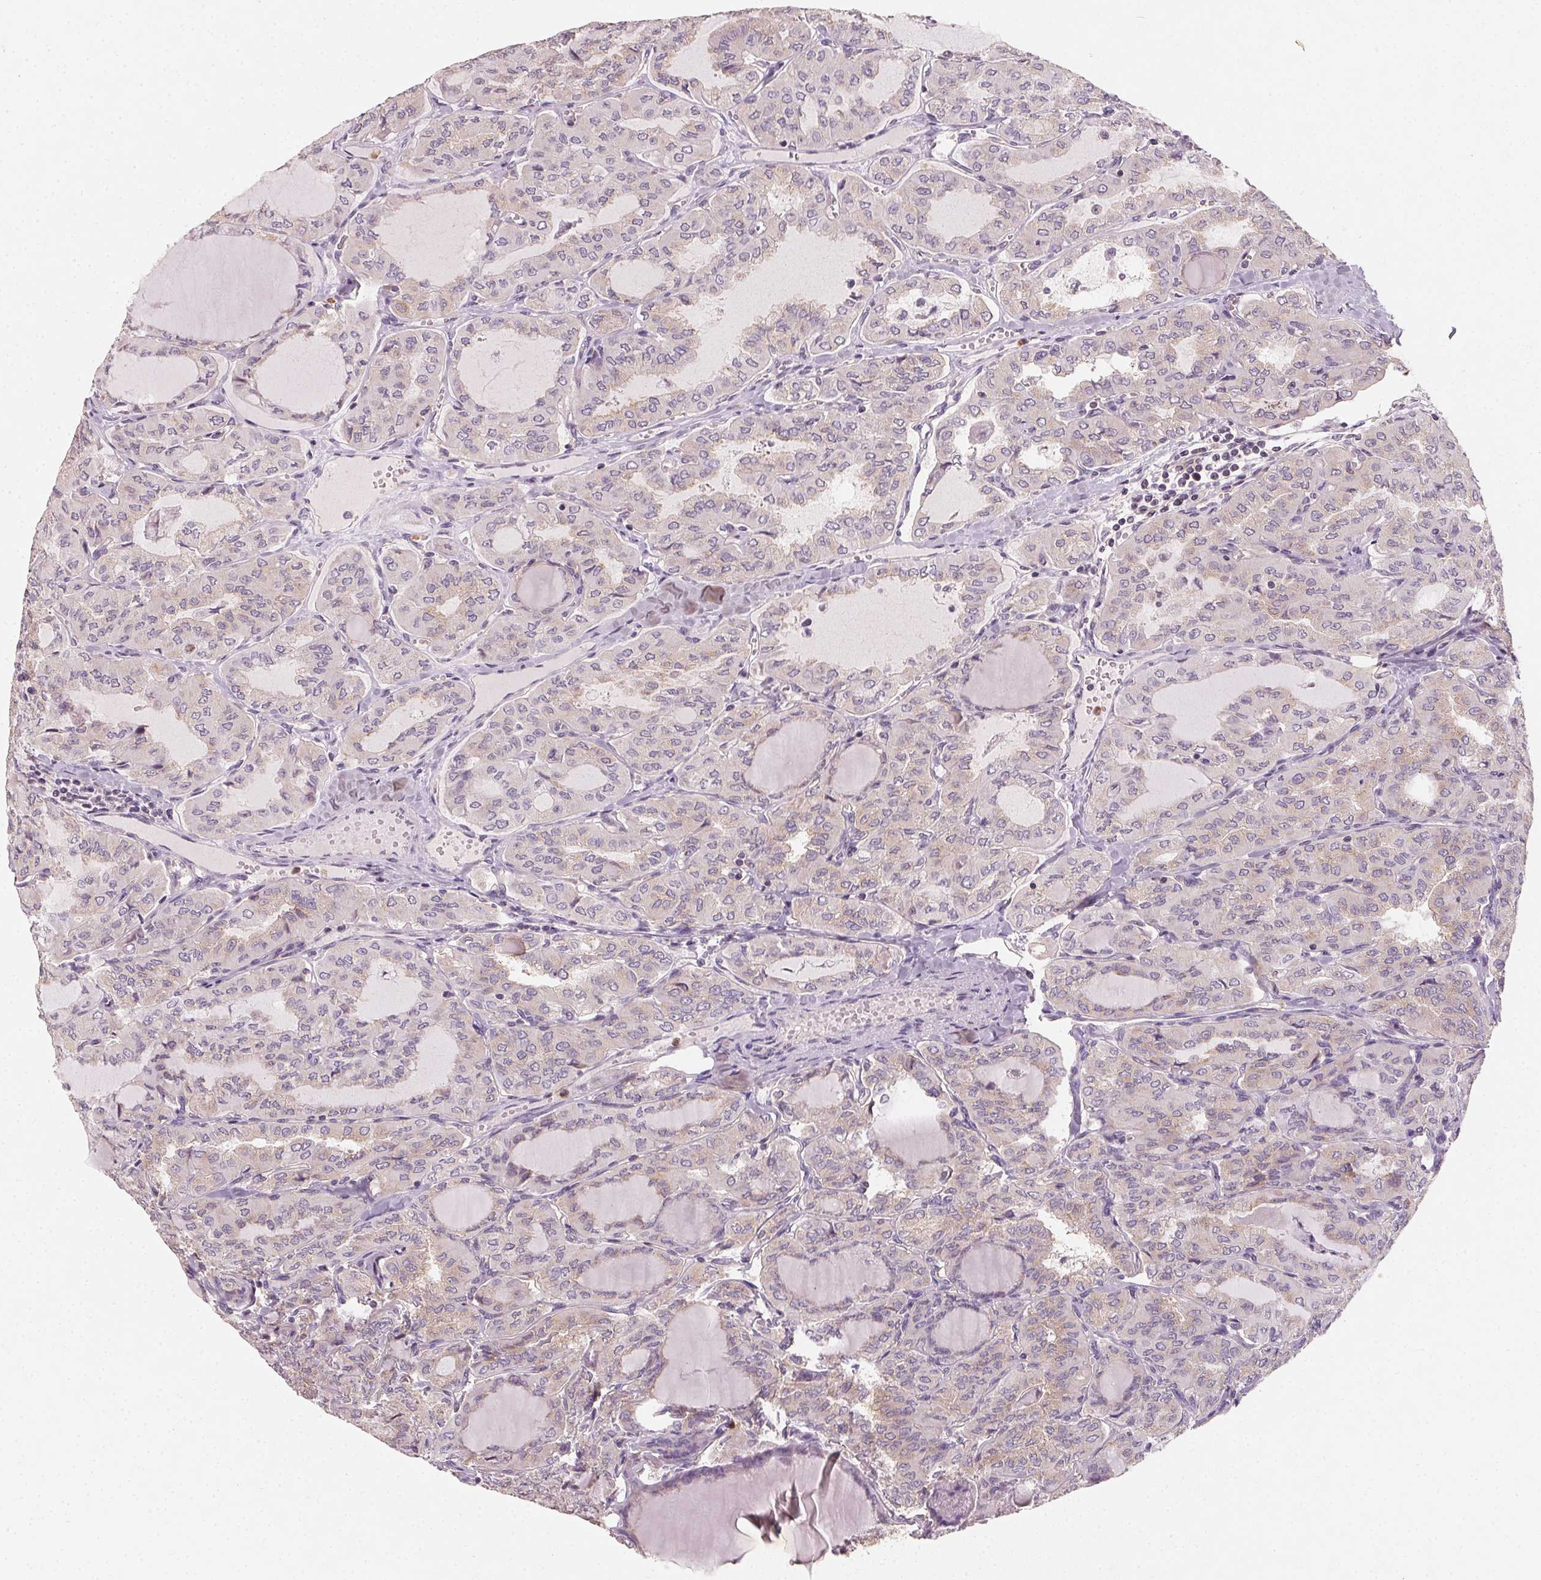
{"staining": {"intensity": "weak", "quantity": "<25%", "location": "cytoplasmic/membranous"}, "tissue": "thyroid cancer", "cell_type": "Tumor cells", "image_type": "cancer", "snomed": [{"axis": "morphology", "description": "Papillary adenocarcinoma, NOS"}, {"axis": "topography", "description": "Thyroid gland"}], "caption": "Photomicrograph shows no protein positivity in tumor cells of papillary adenocarcinoma (thyroid) tissue. The staining was performed using DAB to visualize the protein expression in brown, while the nuclei were stained in blue with hematoxylin (Magnification: 20x).", "gene": "AP1S1", "patient": {"sex": "male", "age": 20}}